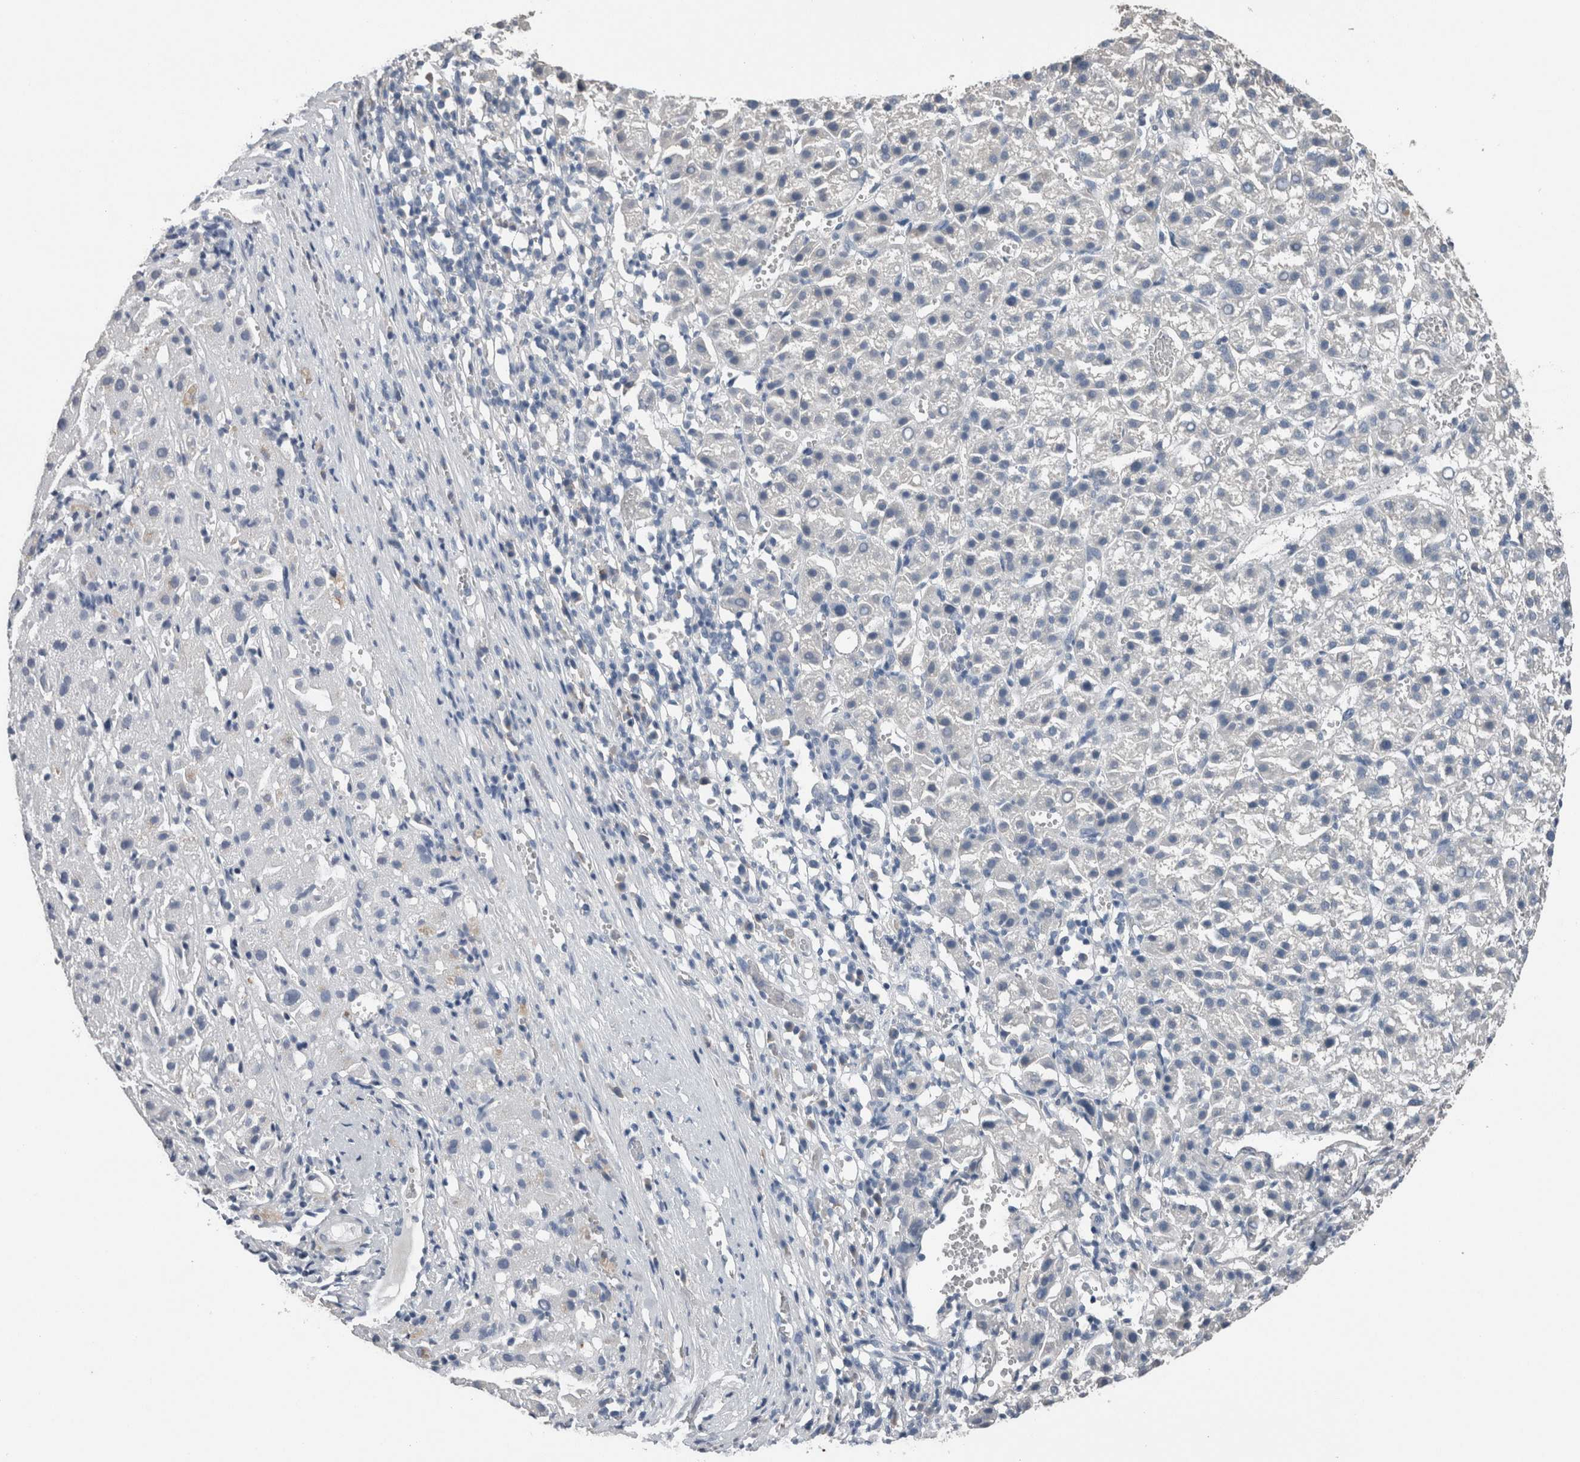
{"staining": {"intensity": "negative", "quantity": "none", "location": "none"}, "tissue": "liver cancer", "cell_type": "Tumor cells", "image_type": "cancer", "snomed": [{"axis": "morphology", "description": "Carcinoma, Hepatocellular, NOS"}, {"axis": "topography", "description": "Liver"}], "caption": "An immunohistochemistry micrograph of liver hepatocellular carcinoma is shown. There is no staining in tumor cells of liver hepatocellular carcinoma.", "gene": "CRNN", "patient": {"sex": "female", "age": 58}}